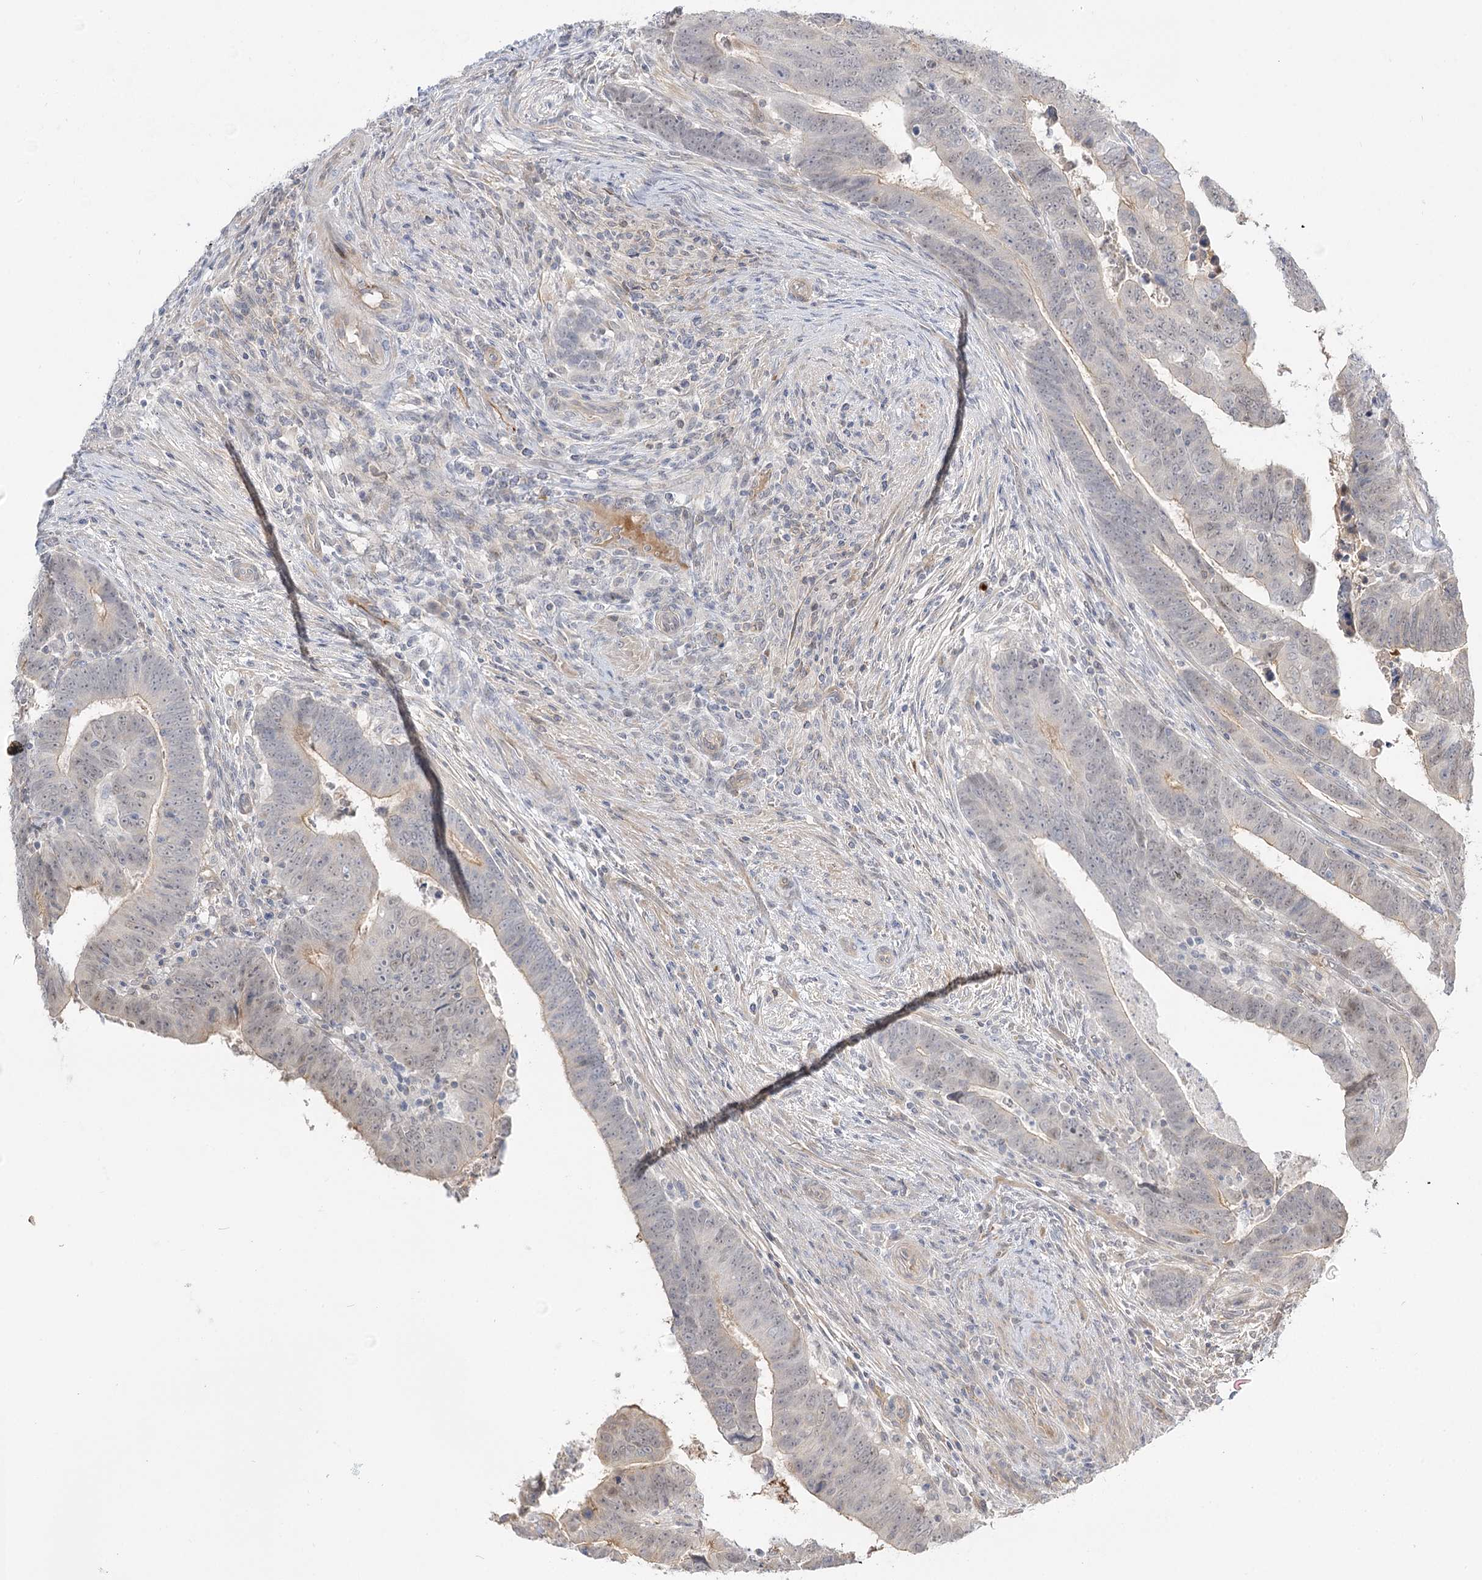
{"staining": {"intensity": "weak", "quantity": "<25%", "location": "cytoplasmic/membranous"}, "tissue": "colorectal cancer", "cell_type": "Tumor cells", "image_type": "cancer", "snomed": [{"axis": "morphology", "description": "Normal tissue, NOS"}, {"axis": "morphology", "description": "Adenocarcinoma, NOS"}, {"axis": "topography", "description": "Rectum"}], "caption": "This image is of adenocarcinoma (colorectal) stained with immunohistochemistry (IHC) to label a protein in brown with the nuclei are counter-stained blue. There is no positivity in tumor cells.", "gene": "GUCY2C", "patient": {"sex": "female", "age": 65}}